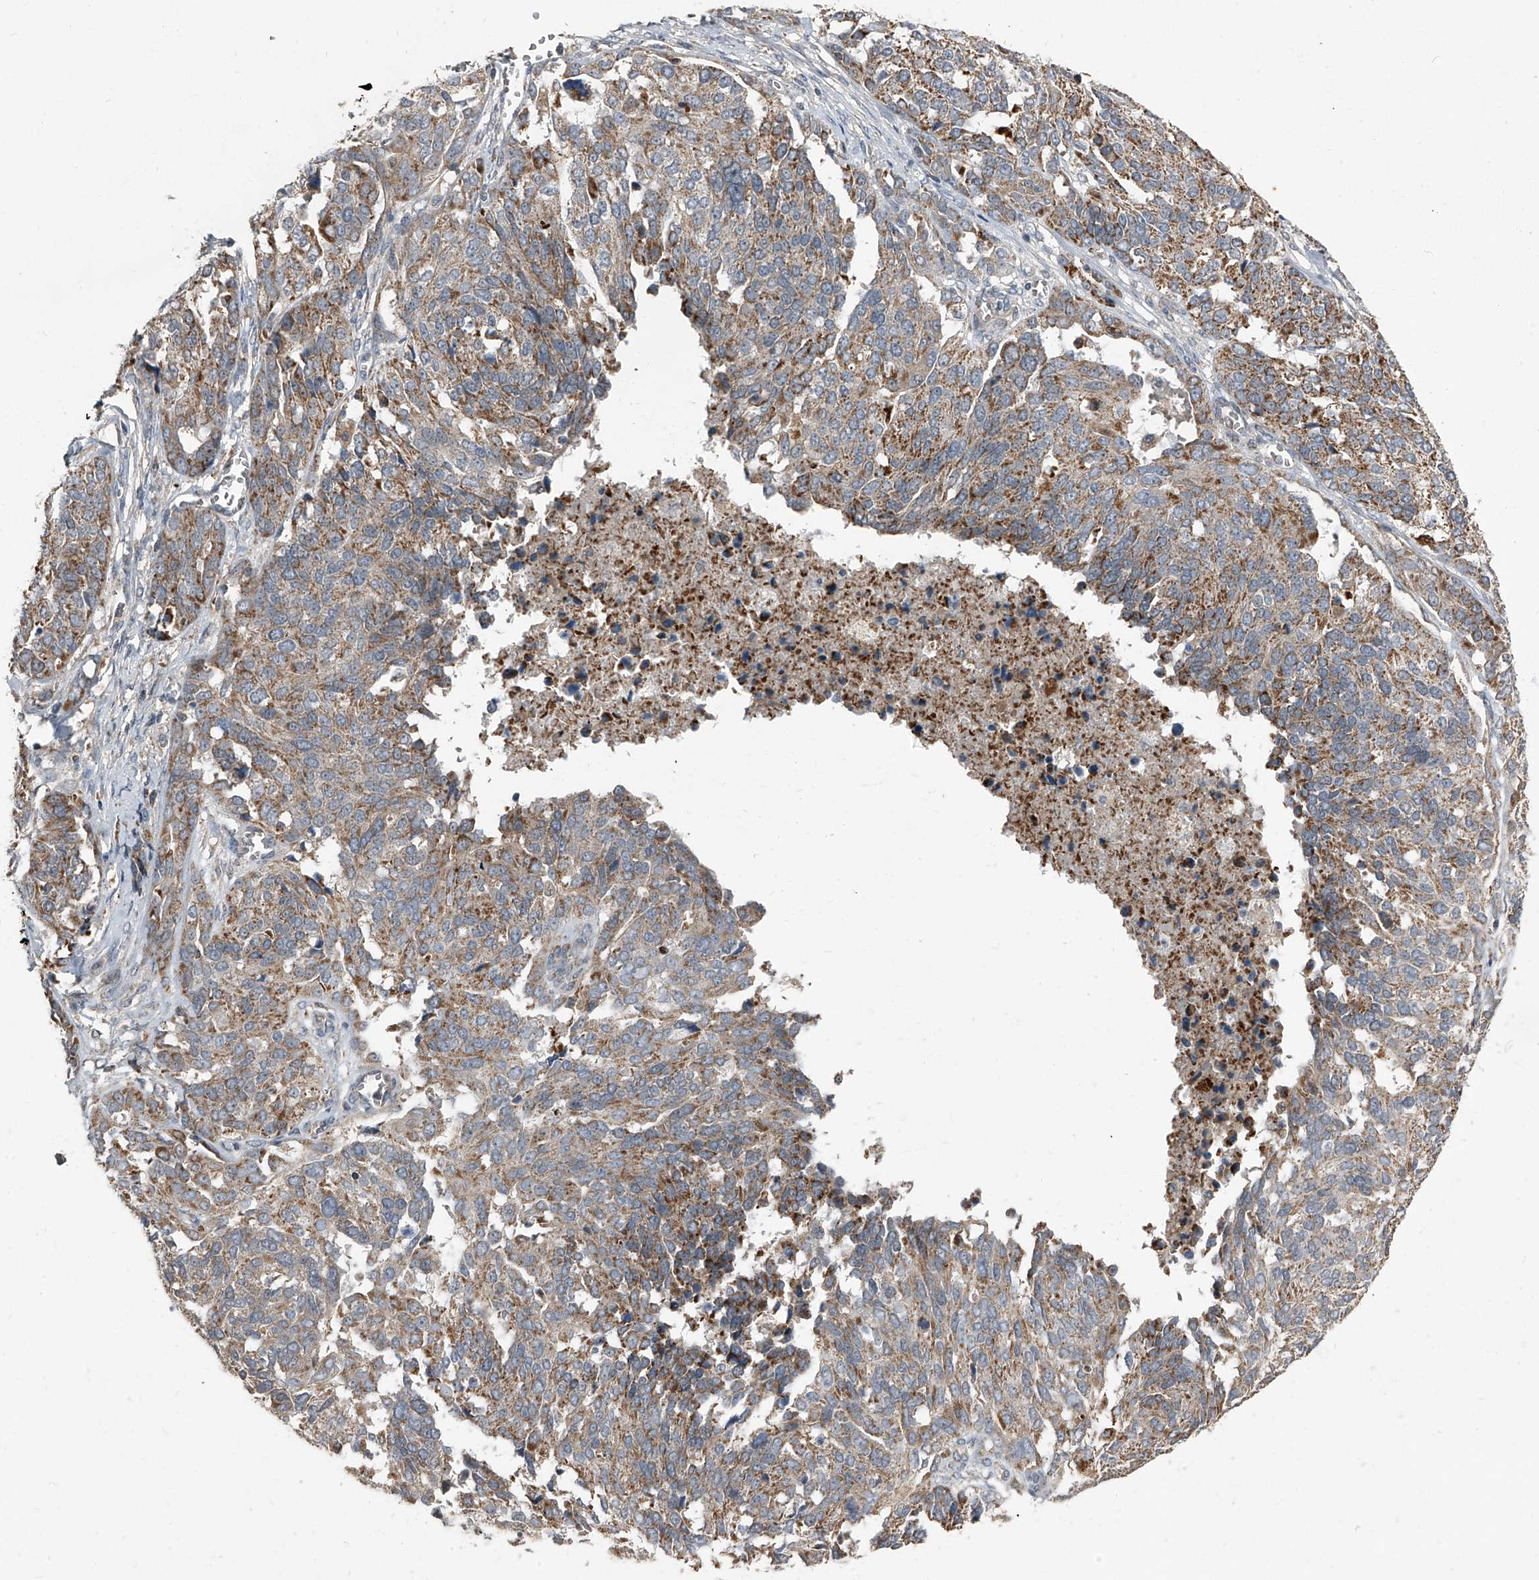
{"staining": {"intensity": "moderate", "quantity": ">75%", "location": "cytoplasmic/membranous"}, "tissue": "ovarian cancer", "cell_type": "Tumor cells", "image_type": "cancer", "snomed": [{"axis": "morphology", "description": "Cystadenocarcinoma, serous, NOS"}, {"axis": "topography", "description": "Ovary"}], "caption": "A histopathology image of human ovarian serous cystadenocarcinoma stained for a protein demonstrates moderate cytoplasmic/membranous brown staining in tumor cells. (DAB = brown stain, brightfield microscopy at high magnification).", "gene": "CHRNA7", "patient": {"sex": "female", "age": 44}}